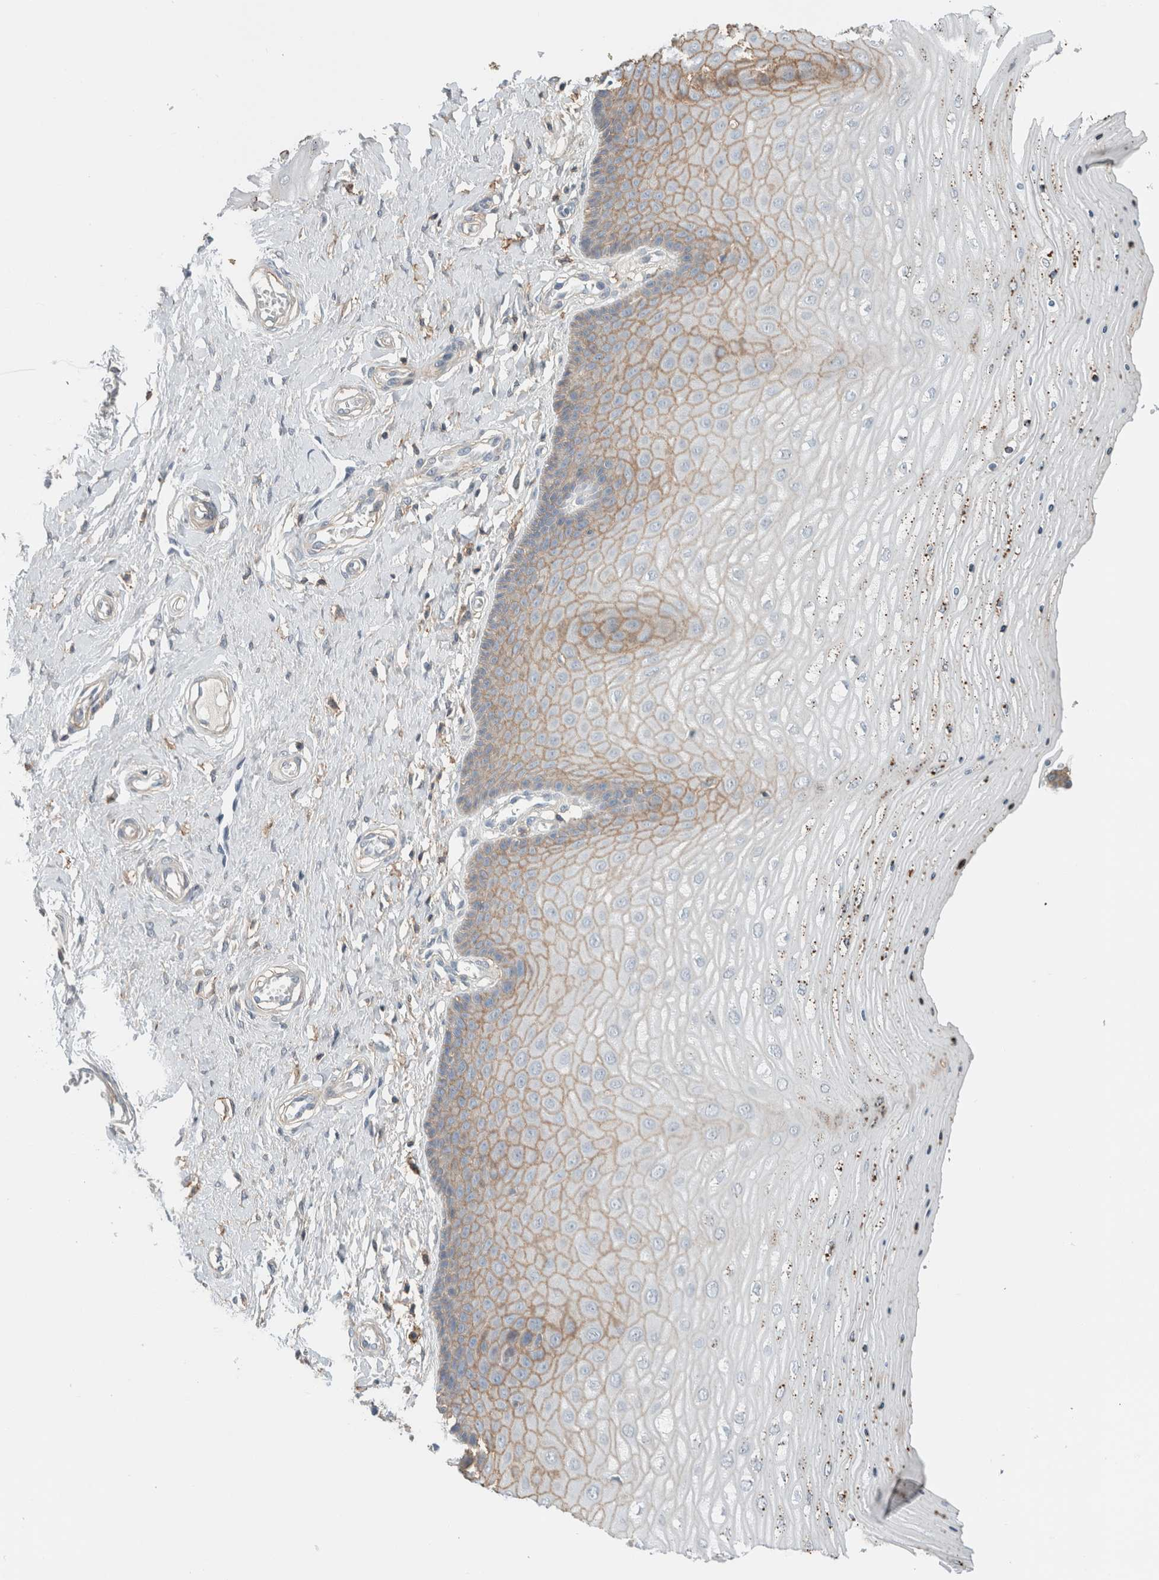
{"staining": {"intensity": "negative", "quantity": "none", "location": "none"}, "tissue": "cervix", "cell_type": "Glandular cells", "image_type": "normal", "snomed": [{"axis": "morphology", "description": "Normal tissue, NOS"}, {"axis": "topography", "description": "Cervix"}], "caption": "This is an IHC micrograph of benign cervix. There is no positivity in glandular cells.", "gene": "ERCC6L2", "patient": {"sex": "female", "age": 55}}